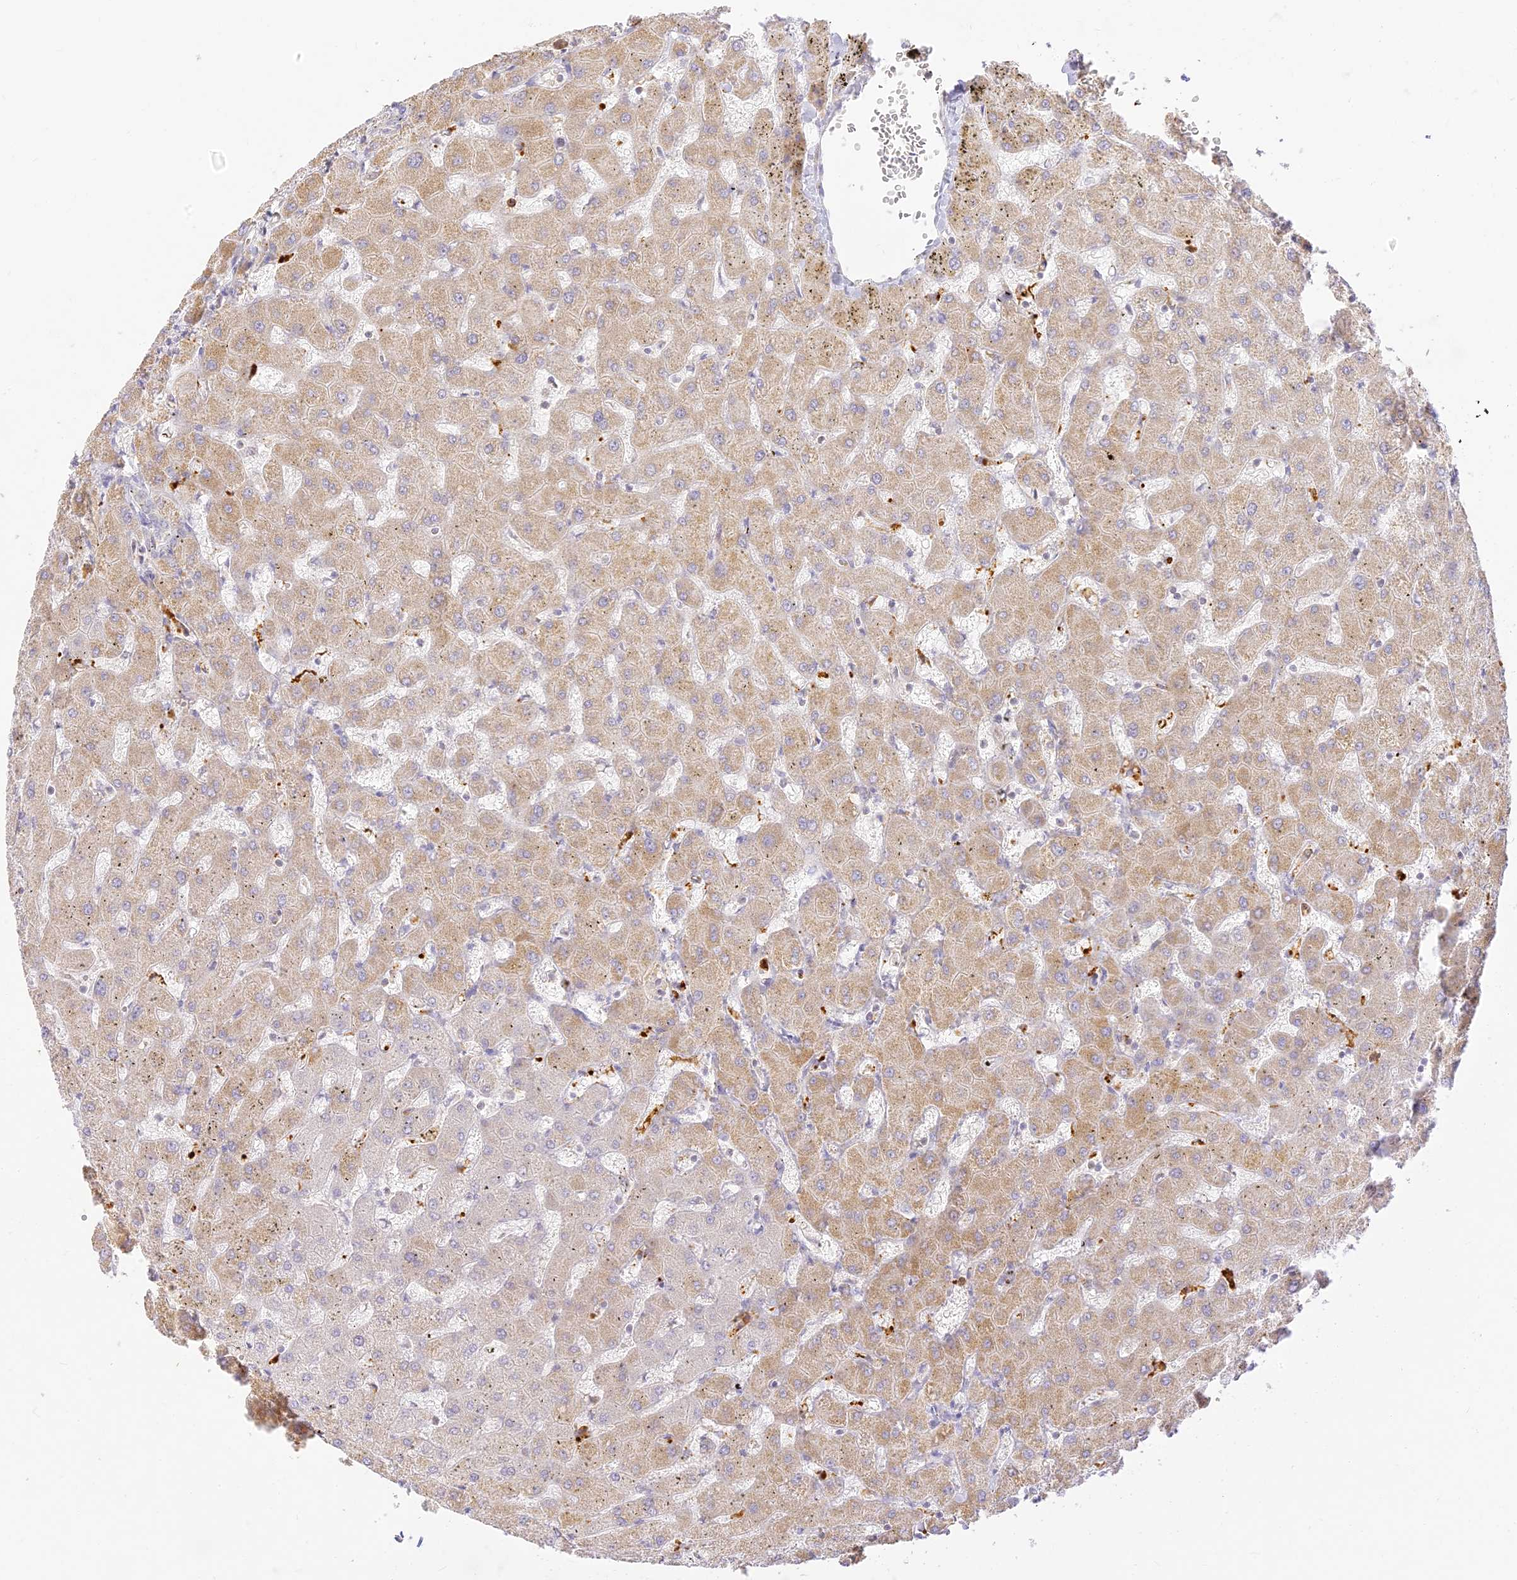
{"staining": {"intensity": "negative", "quantity": "none", "location": "none"}, "tissue": "liver", "cell_type": "Cholangiocytes", "image_type": "normal", "snomed": [{"axis": "morphology", "description": "Normal tissue, NOS"}, {"axis": "topography", "description": "Liver"}], "caption": "Immunohistochemical staining of benign liver demonstrates no significant staining in cholangiocytes. (DAB immunohistochemistry (IHC), high magnification).", "gene": "LRRC15", "patient": {"sex": "female", "age": 63}}